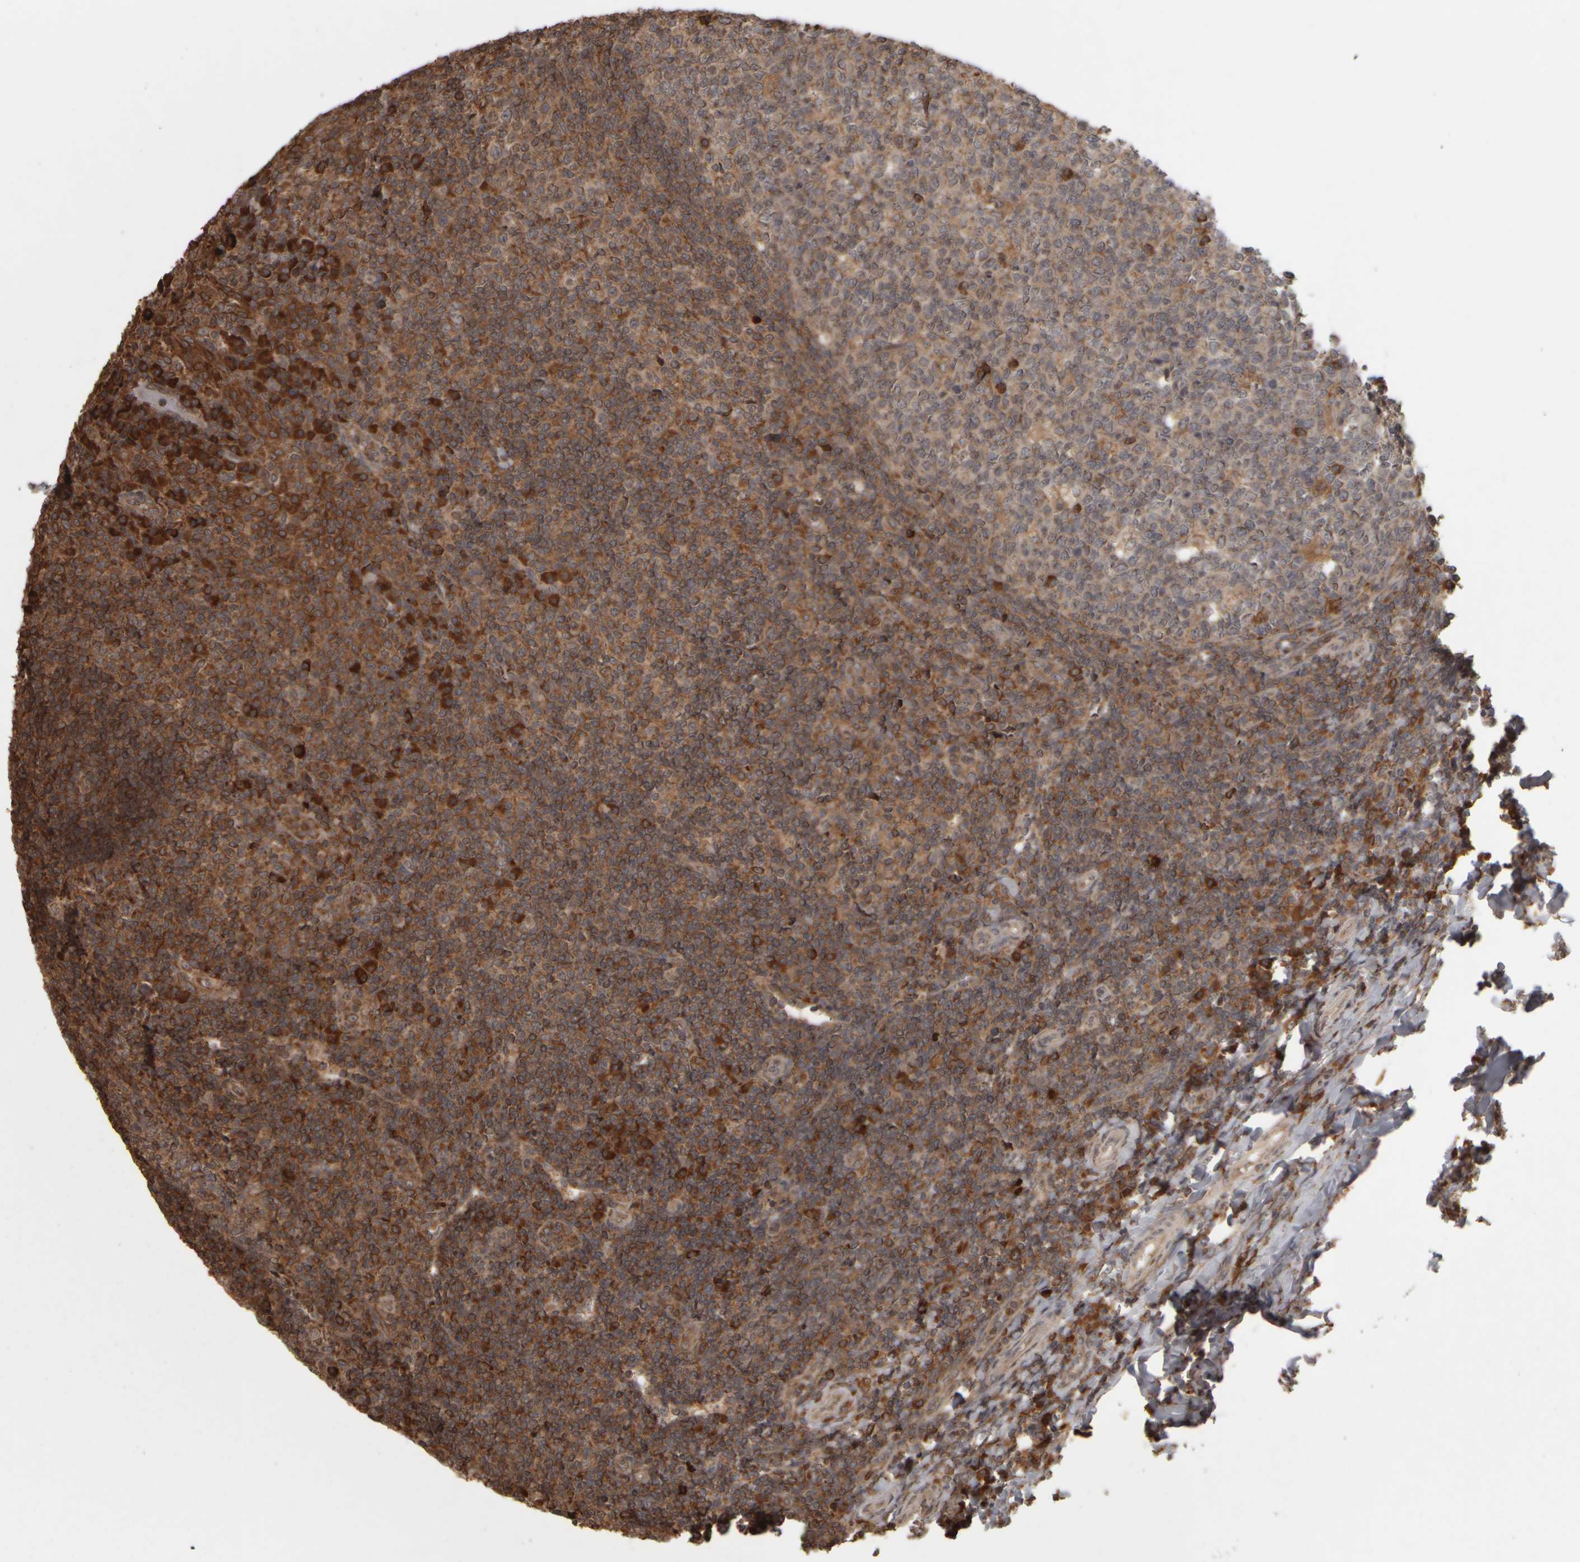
{"staining": {"intensity": "weak", "quantity": ">75%", "location": "cytoplasmic/membranous"}, "tissue": "tonsil", "cell_type": "Germinal center cells", "image_type": "normal", "snomed": [{"axis": "morphology", "description": "Normal tissue, NOS"}, {"axis": "topography", "description": "Tonsil"}], "caption": "High-magnification brightfield microscopy of benign tonsil stained with DAB (brown) and counterstained with hematoxylin (blue). germinal center cells exhibit weak cytoplasmic/membranous staining is seen in about>75% of cells.", "gene": "AGBL3", "patient": {"sex": "female", "age": 19}}